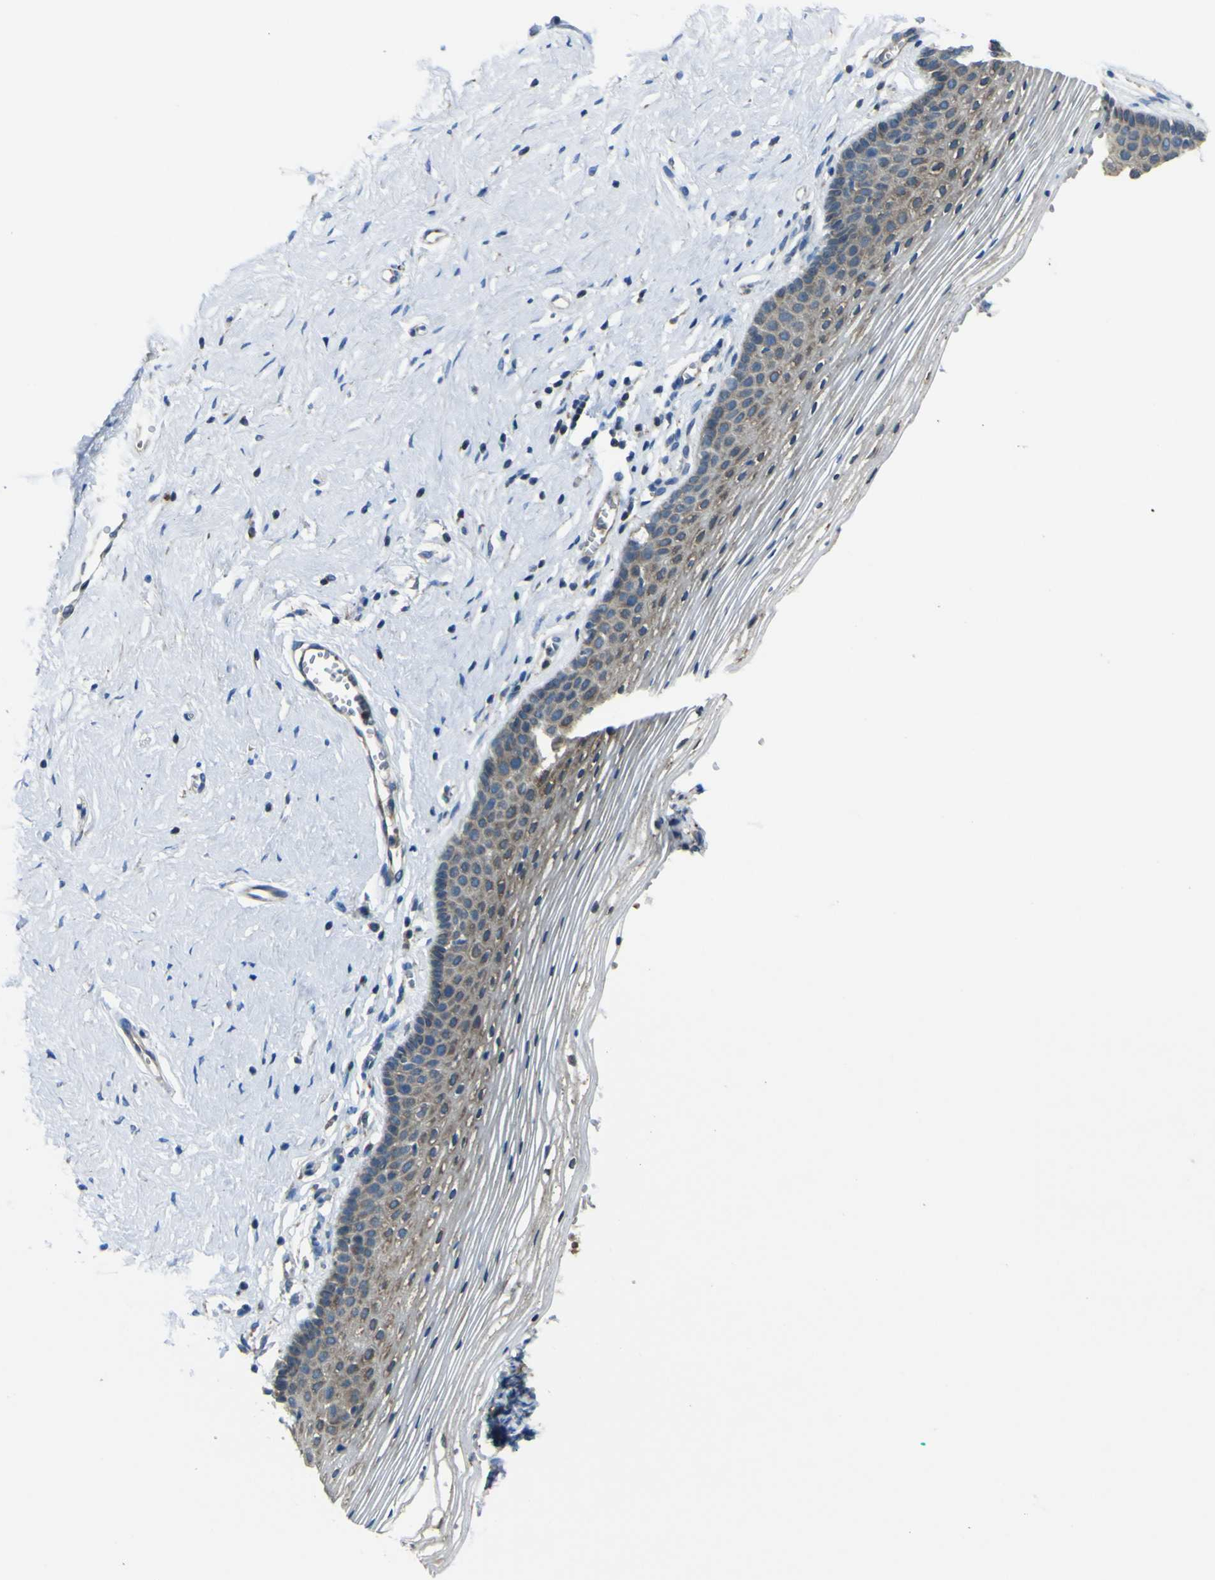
{"staining": {"intensity": "moderate", "quantity": "25%-75%", "location": "cytoplasmic/membranous"}, "tissue": "vagina", "cell_type": "Squamous epithelial cells", "image_type": "normal", "snomed": [{"axis": "morphology", "description": "Normal tissue, NOS"}, {"axis": "topography", "description": "Vagina"}], "caption": "Vagina stained for a protein (brown) demonstrates moderate cytoplasmic/membranous positive expression in about 25%-75% of squamous epithelial cells.", "gene": "STIM1", "patient": {"sex": "female", "age": 32}}